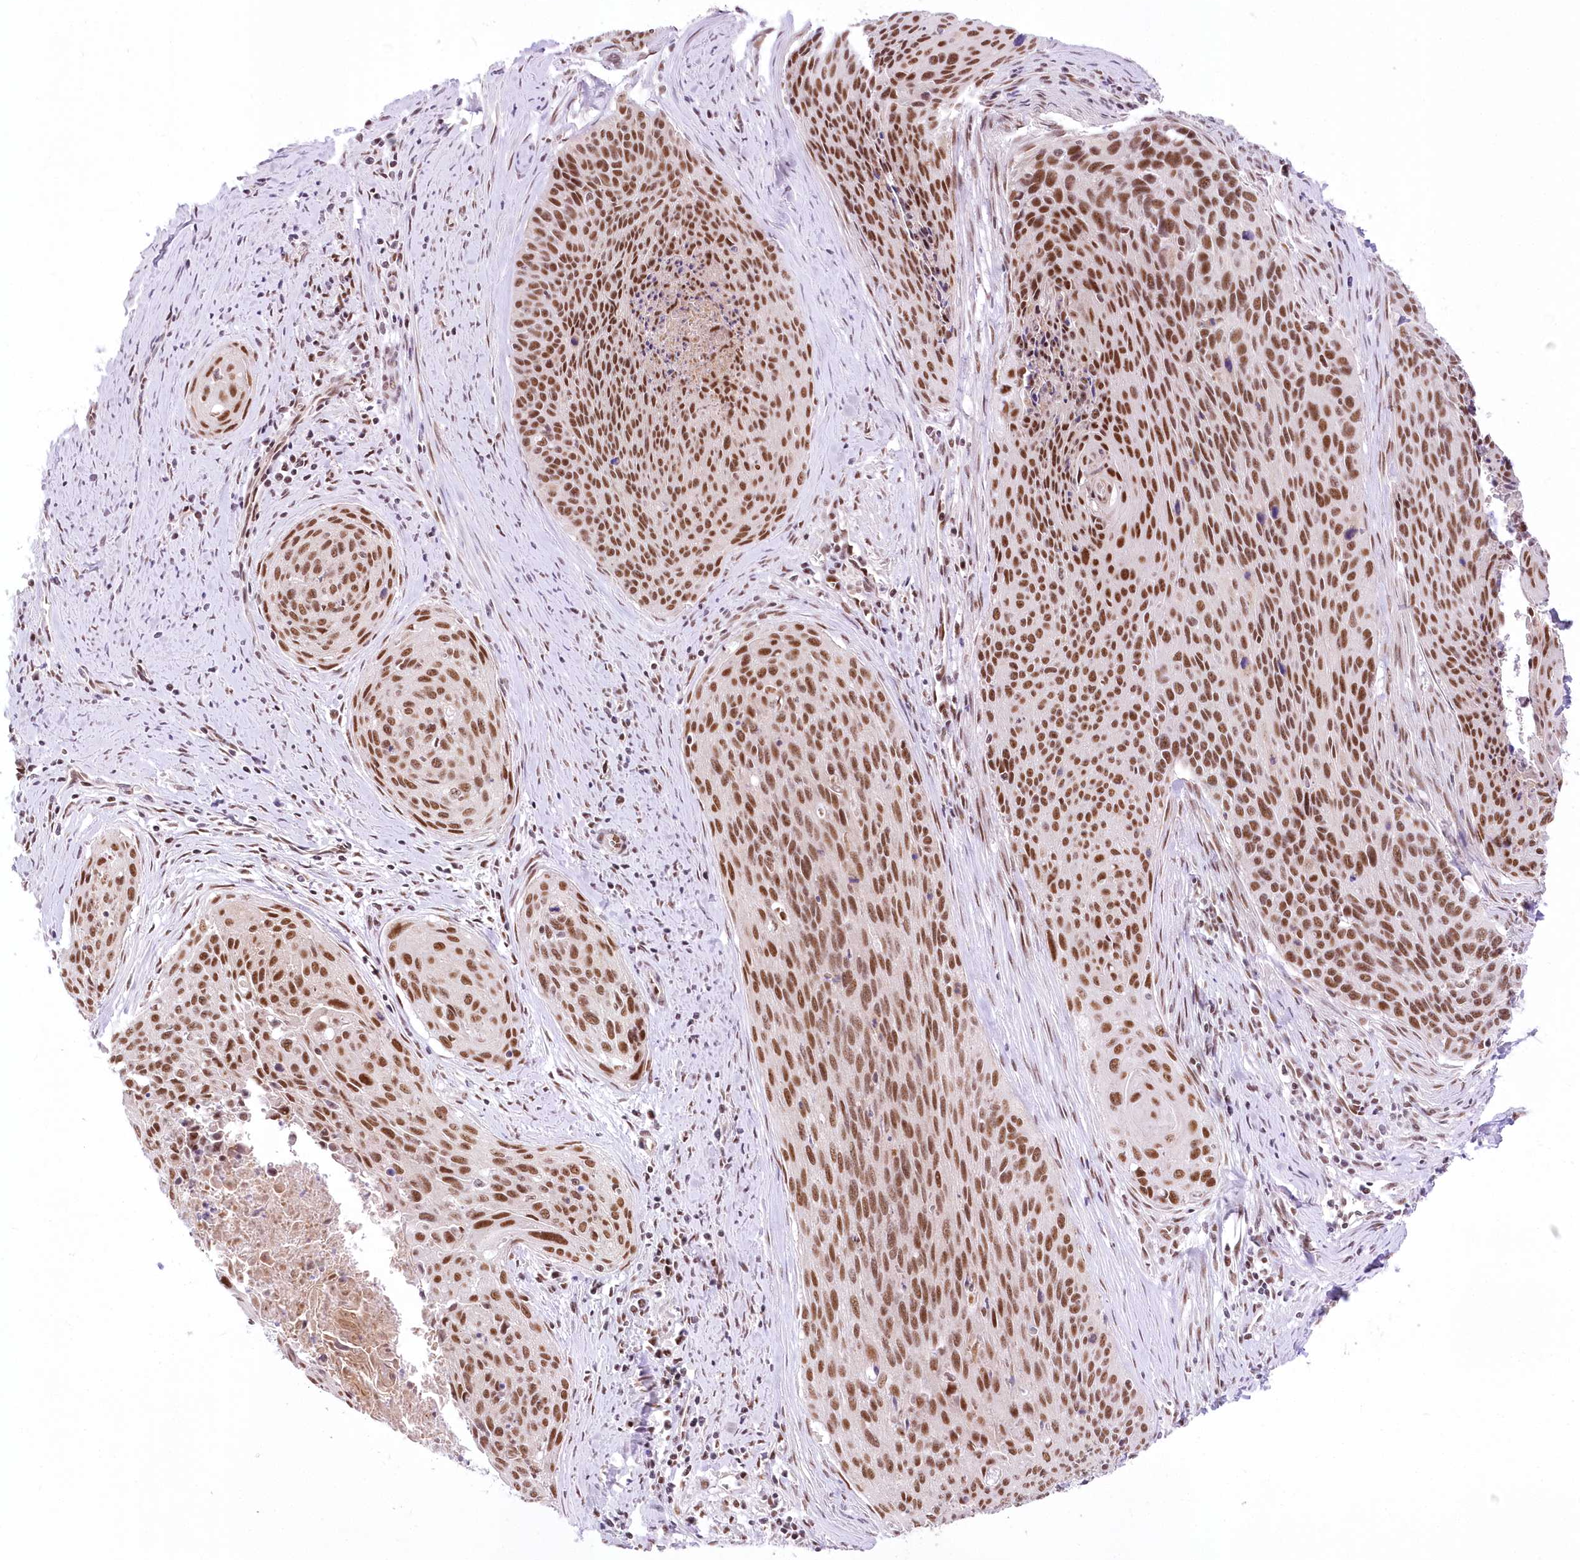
{"staining": {"intensity": "strong", "quantity": ">75%", "location": "nuclear"}, "tissue": "cervical cancer", "cell_type": "Tumor cells", "image_type": "cancer", "snomed": [{"axis": "morphology", "description": "Squamous cell carcinoma, NOS"}, {"axis": "topography", "description": "Cervix"}], "caption": "Immunohistochemistry (IHC) (DAB (3,3'-diaminobenzidine)) staining of cervical cancer reveals strong nuclear protein staining in about >75% of tumor cells. Ihc stains the protein of interest in brown and the nuclei are stained blue.", "gene": "NSUN2", "patient": {"sex": "female", "age": 55}}